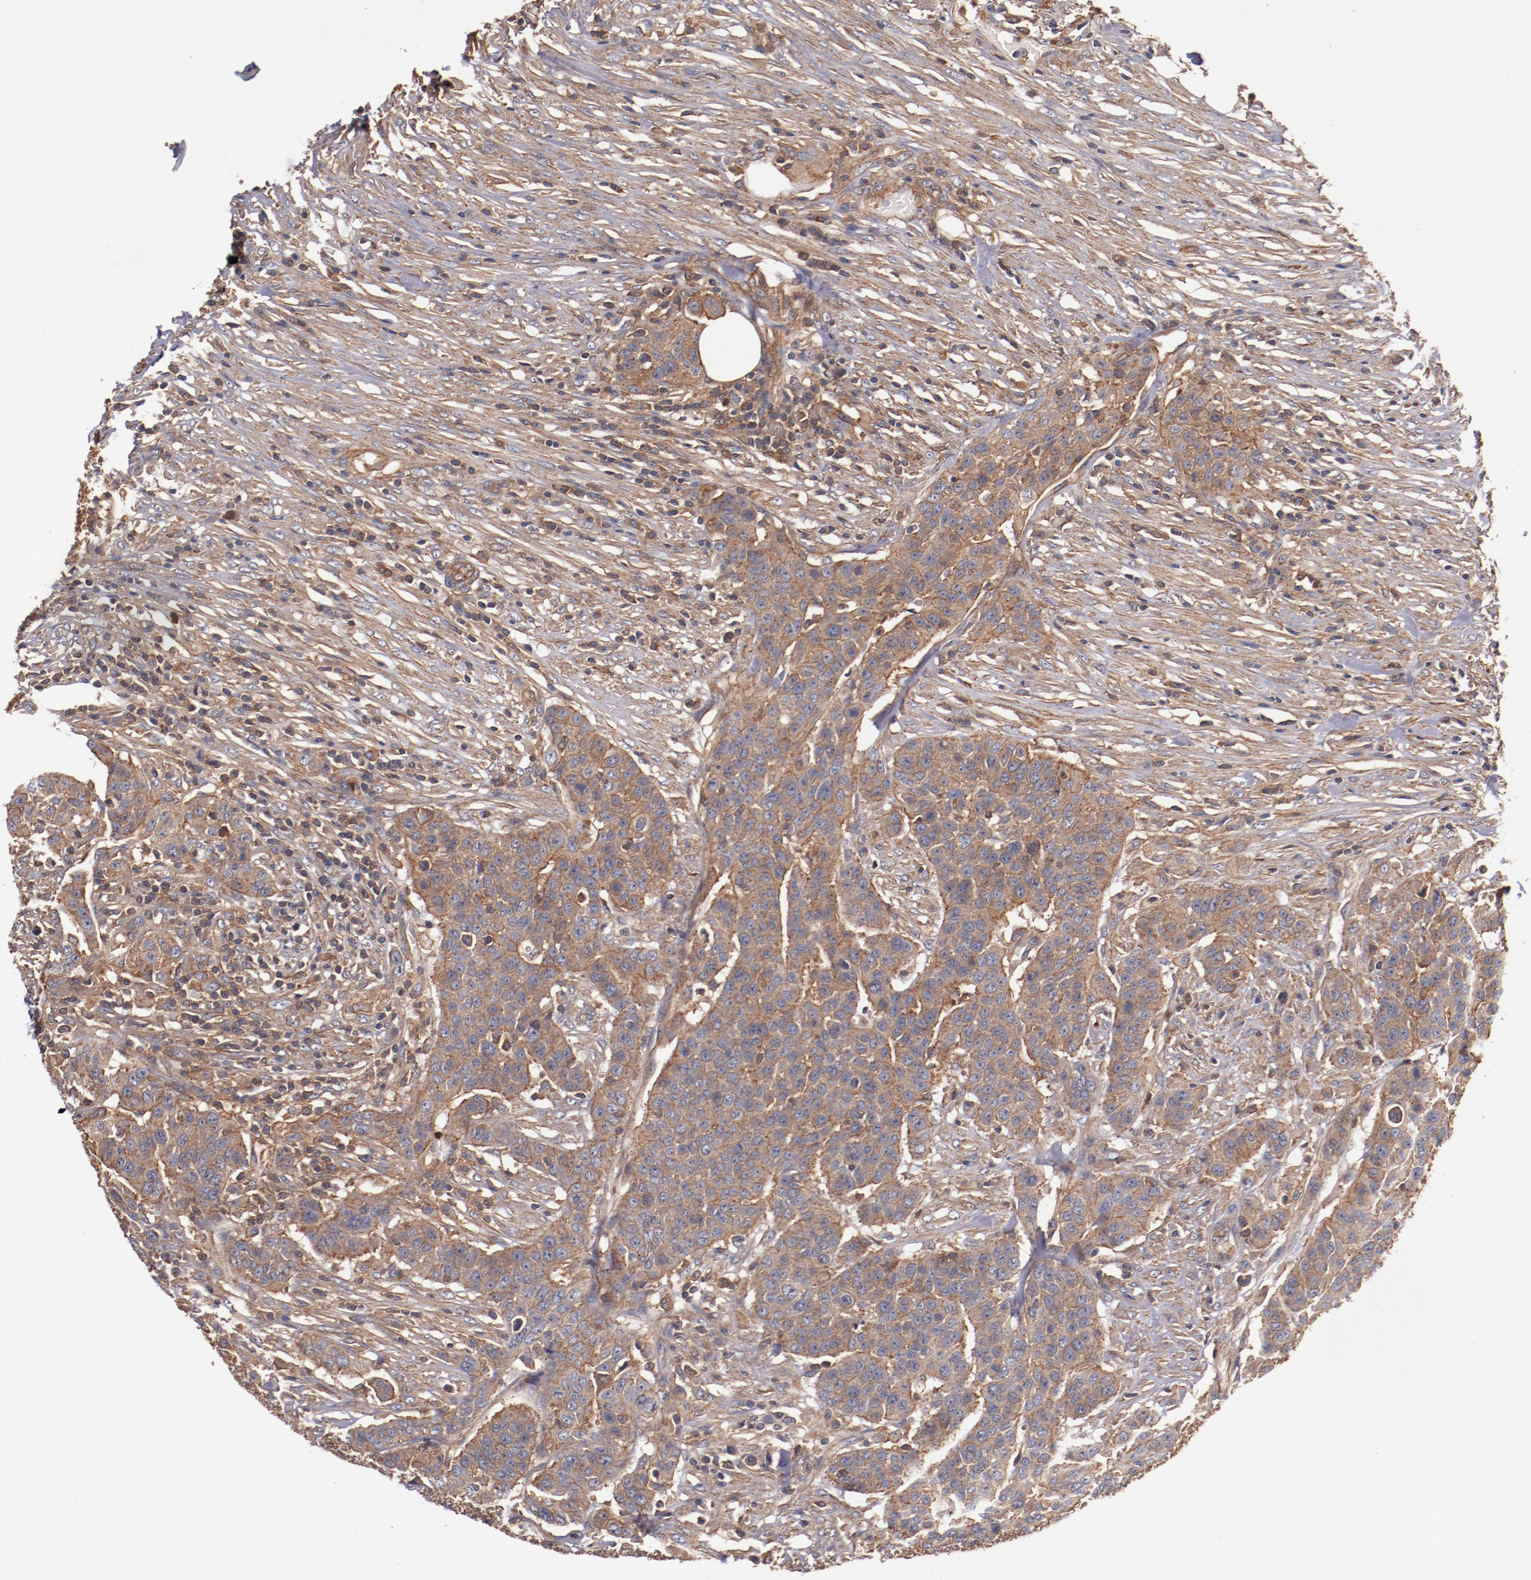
{"staining": {"intensity": "moderate", "quantity": ">75%", "location": "cytoplasmic/membranous"}, "tissue": "urothelial cancer", "cell_type": "Tumor cells", "image_type": "cancer", "snomed": [{"axis": "morphology", "description": "Urothelial carcinoma, High grade"}, {"axis": "topography", "description": "Urinary bladder"}], "caption": "This histopathology image demonstrates urothelial cancer stained with IHC to label a protein in brown. The cytoplasmic/membranous of tumor cells show moderate positivity for the protein. Nuclei are counter-stained blue.", "gene": "TMOD3", "patient": {"sex": "male", "age": 74}}